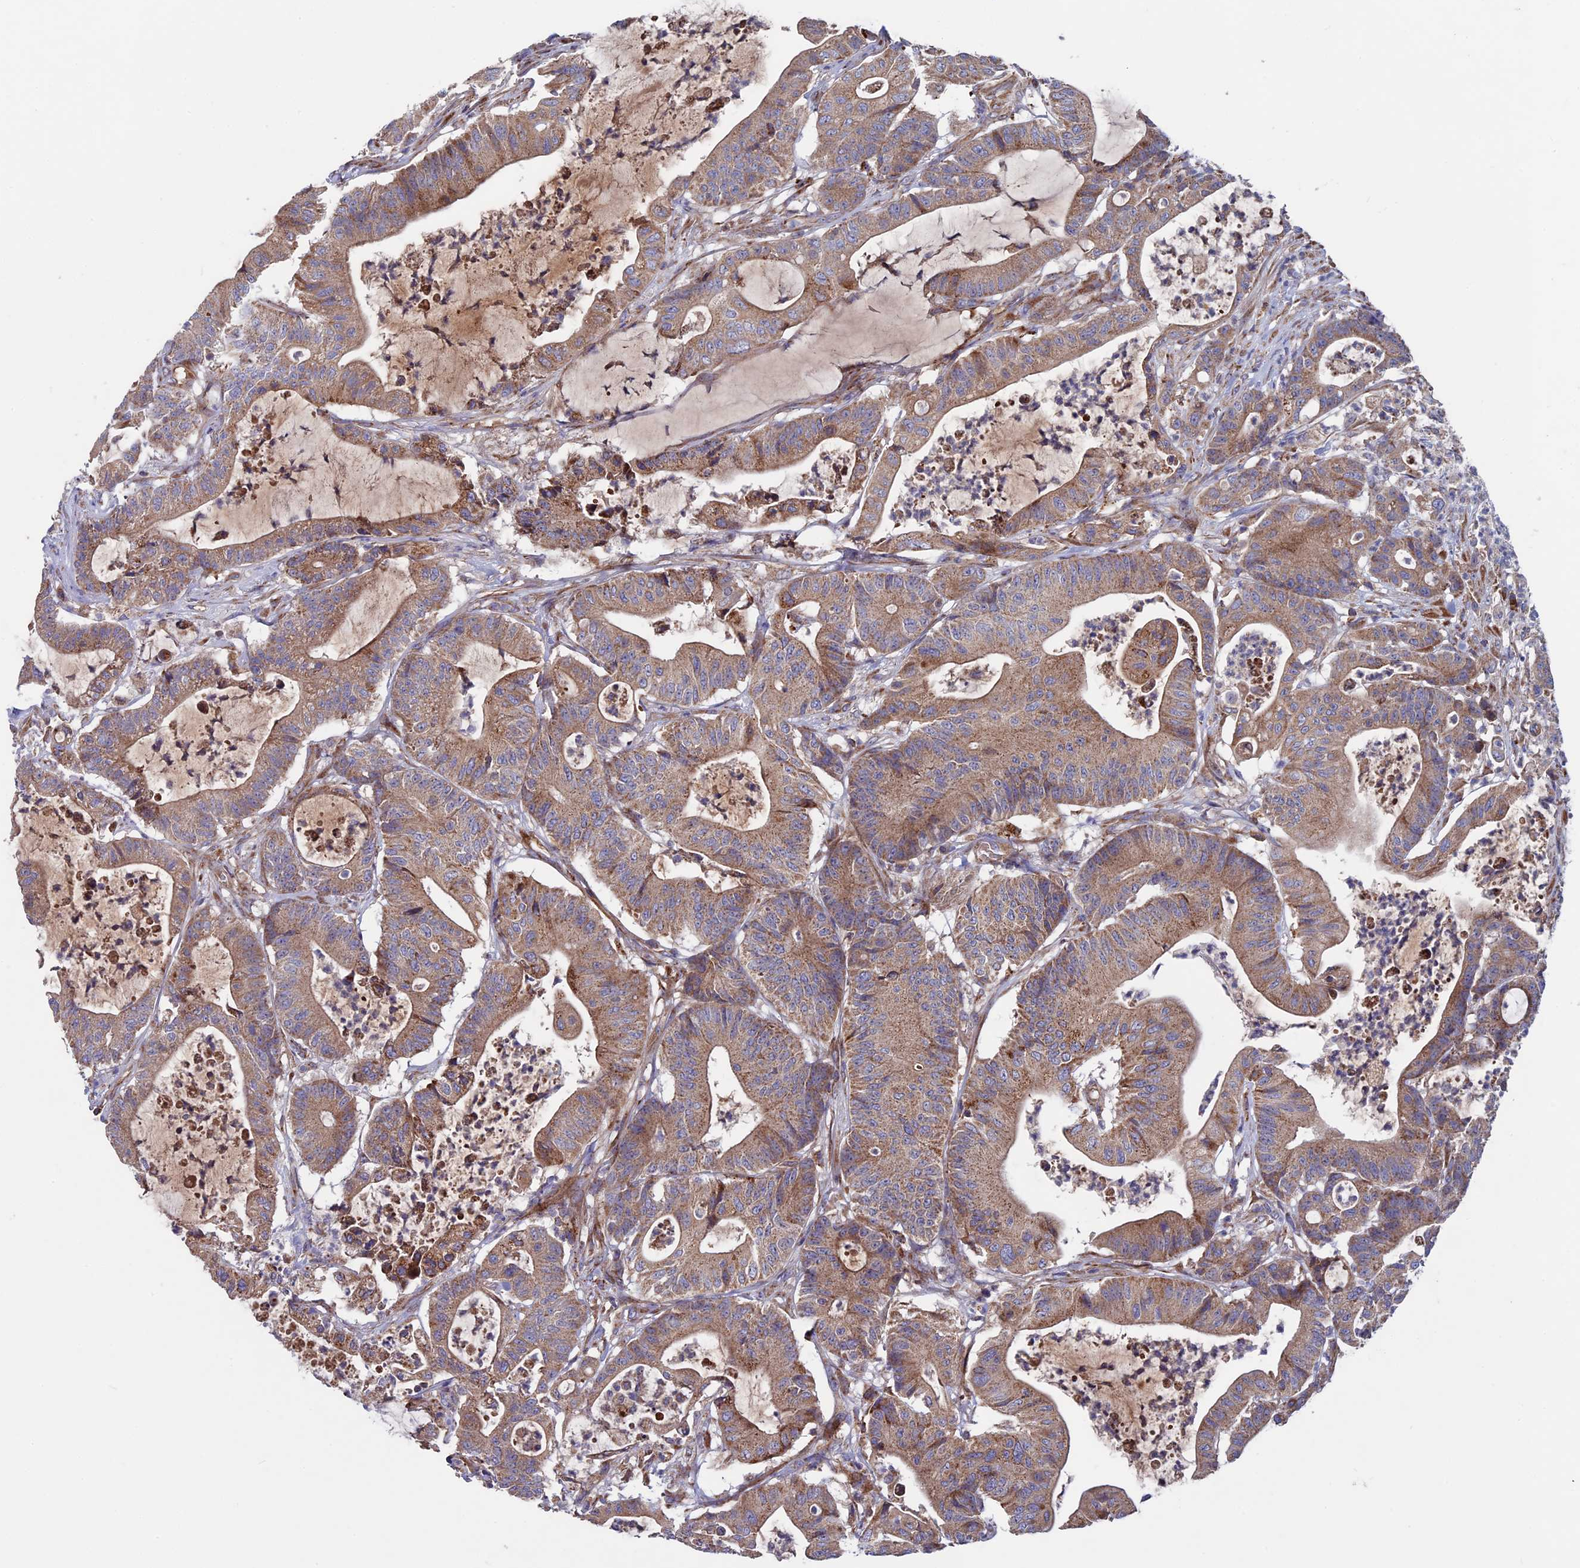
{"staining": {"intensity": "moderate", "quantity": ">75%", "location": "cytoplasmic/membranous"}, "tissue": "colorectal cancer", "cell_type": "Tumor cells", "image_type": "cancer", "snomed": [{"axis": "morphology", "description": "Adenocarcinoma, NOS"}, {"axis": "topography", "description": "Colon"}], "caption": "Tumor cells display medium levels of moderate cytoplasmic/membranous expression in approximately >75% of cells in colorectal cancer.", "gene": "SLC15A5", "patient": {"sex": "female", "age": 84}}